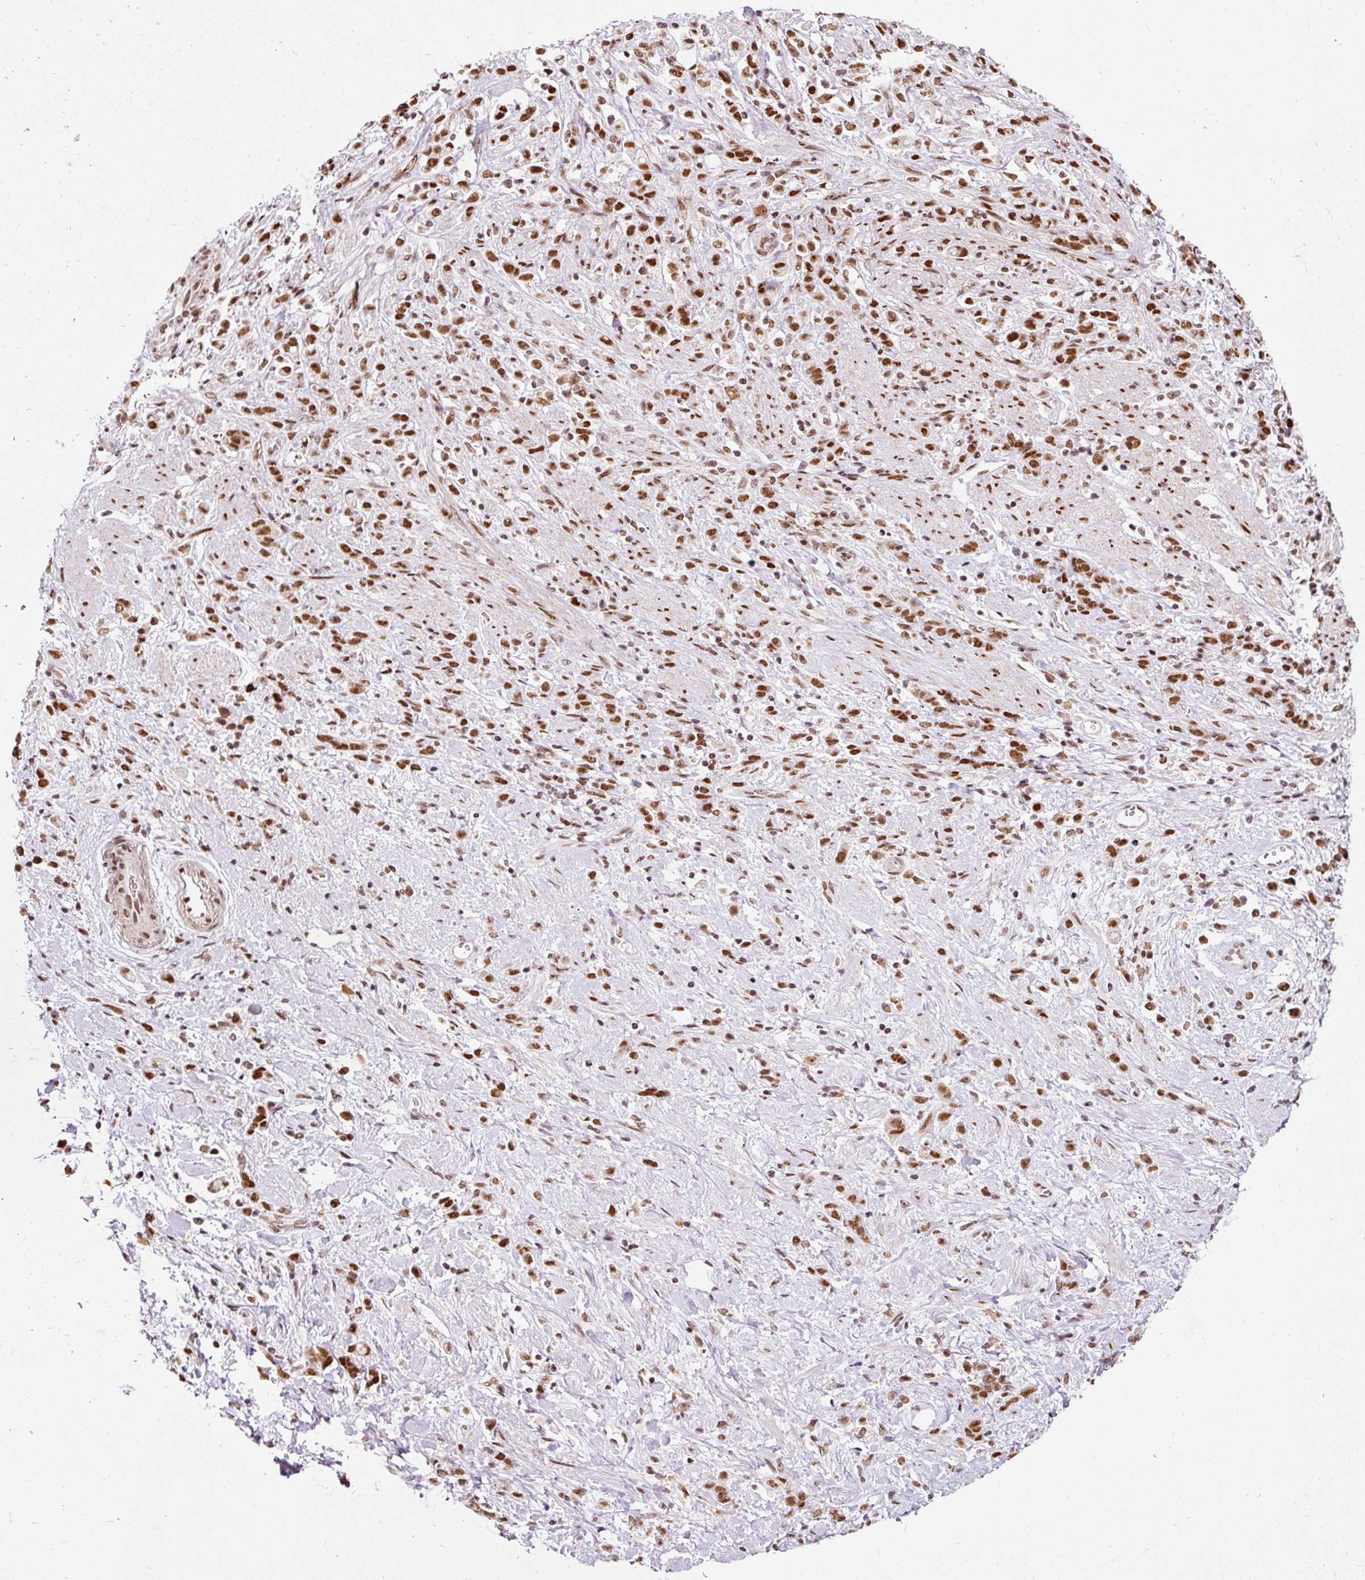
{"staining": {"intensity": "strong", "quantity": ">75%", "location": "nuclear"}, "tissue": "stomach cancer", "cell_type": "Tumor cells", "image_type": "cancer", "snomed": [{"axis": "morphology", "description": "Adenocarcinoma, NOS"}, {"axis": "topography", "description": "Stomach"}], "caption": "Adenocarcinoma (stomach) stained for a protein displays strong nuclear positivity in tumor cells.", "gene": "HNRNPC", "patient": {"sex": "female", "age": 60}}